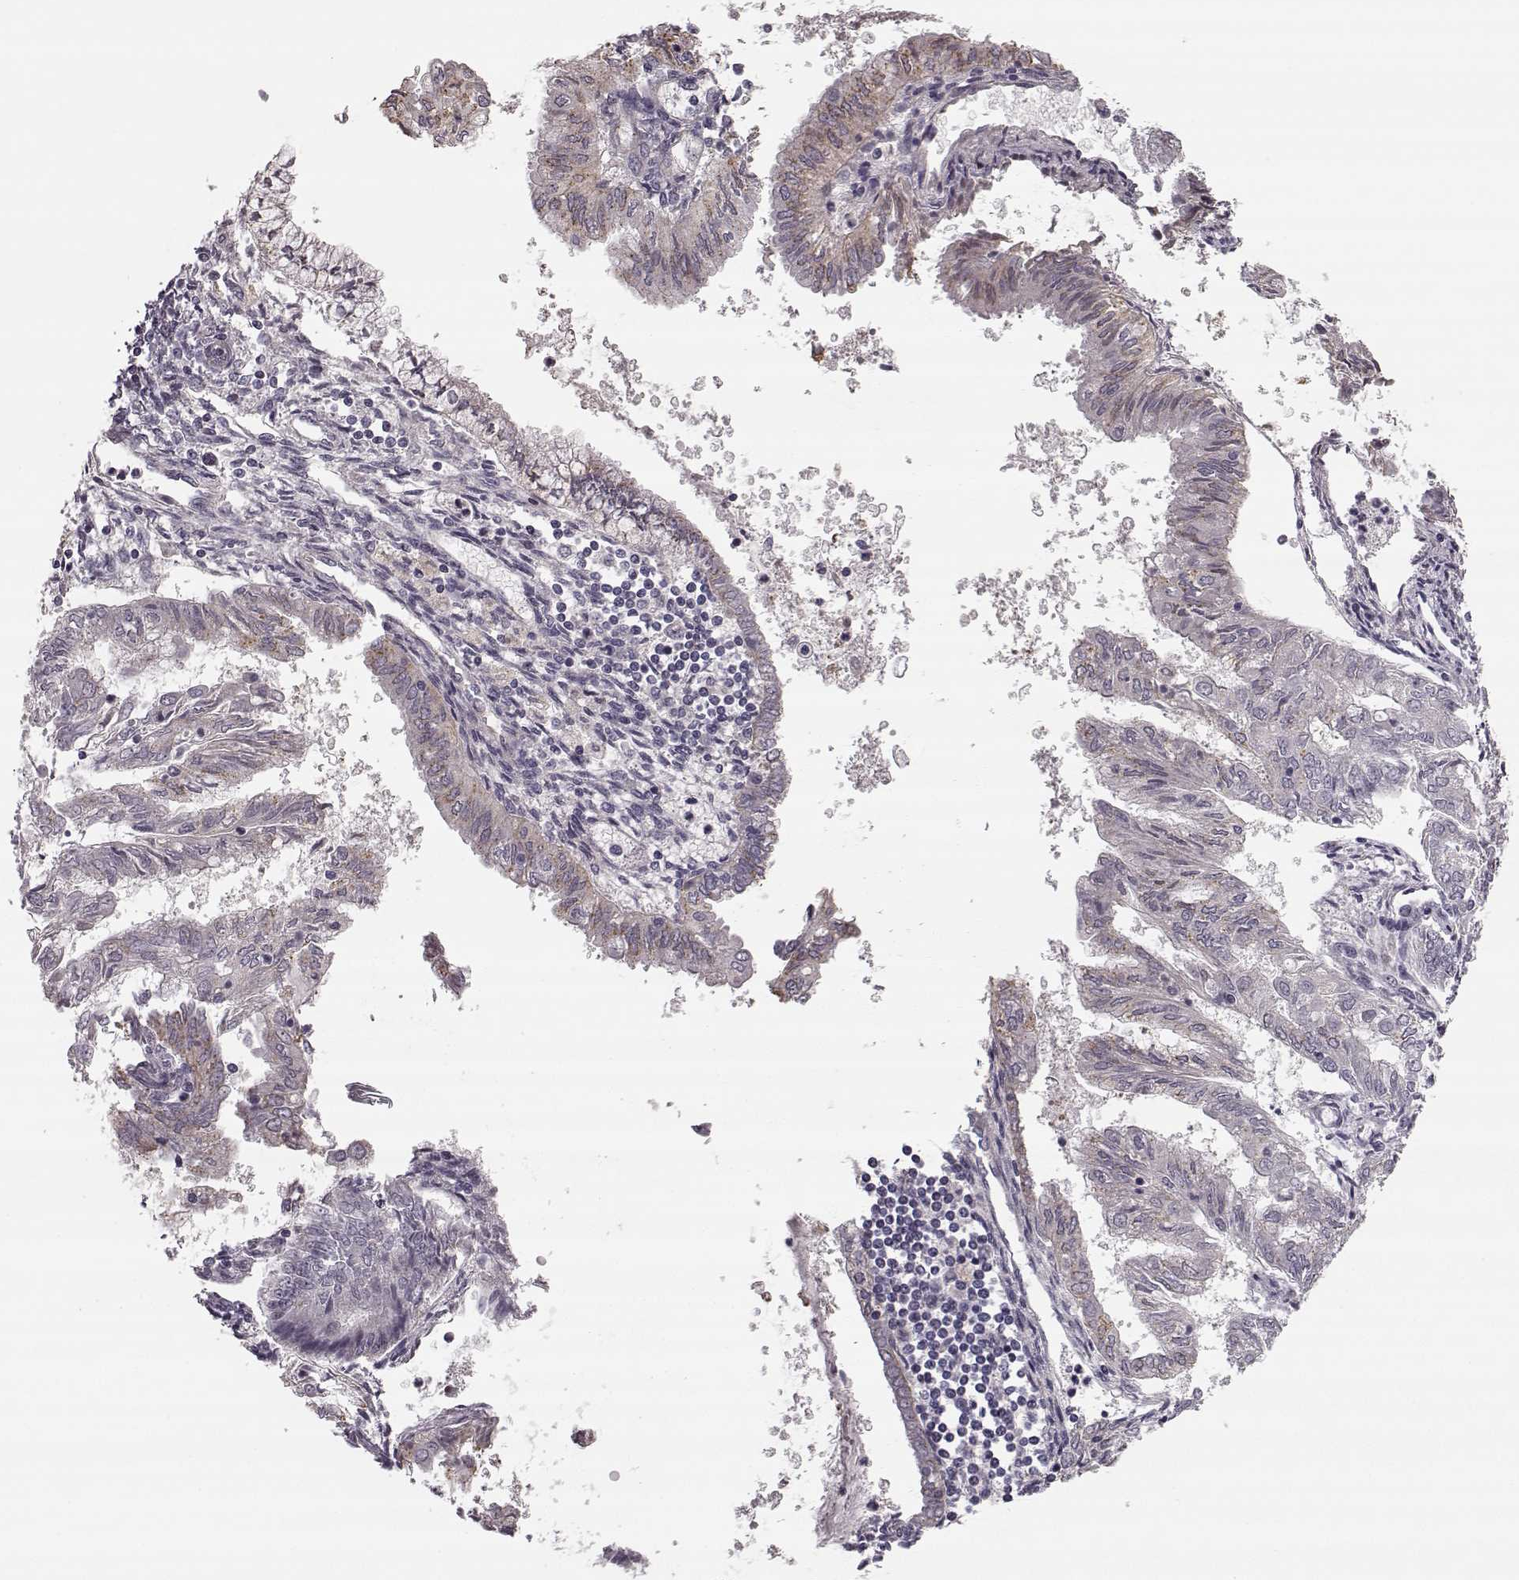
{"staining": {"intensity": "weak", "quantity": "25%-75%", "location": "cytoplasmic/membranous"}, "tissue": "endometrial cancer", "cell_type": "Tumor cells", "image_type": "cancer", "snomed": [{"axis": "morphology", "description": "Adenocarcinoma, NOS"}, {"axis": "topography", "description": "Endometrium"}], "caption": "Immunohistochemistry image of human adenocarcinoma (endometrial) stained for a protein (brown), which exhibits low levels of weak cytoplasmic/membranous staining in about 25%-75% of tumor cells.", "gene": "HMMR", "patient": {"sex": "female", "age": 68}}